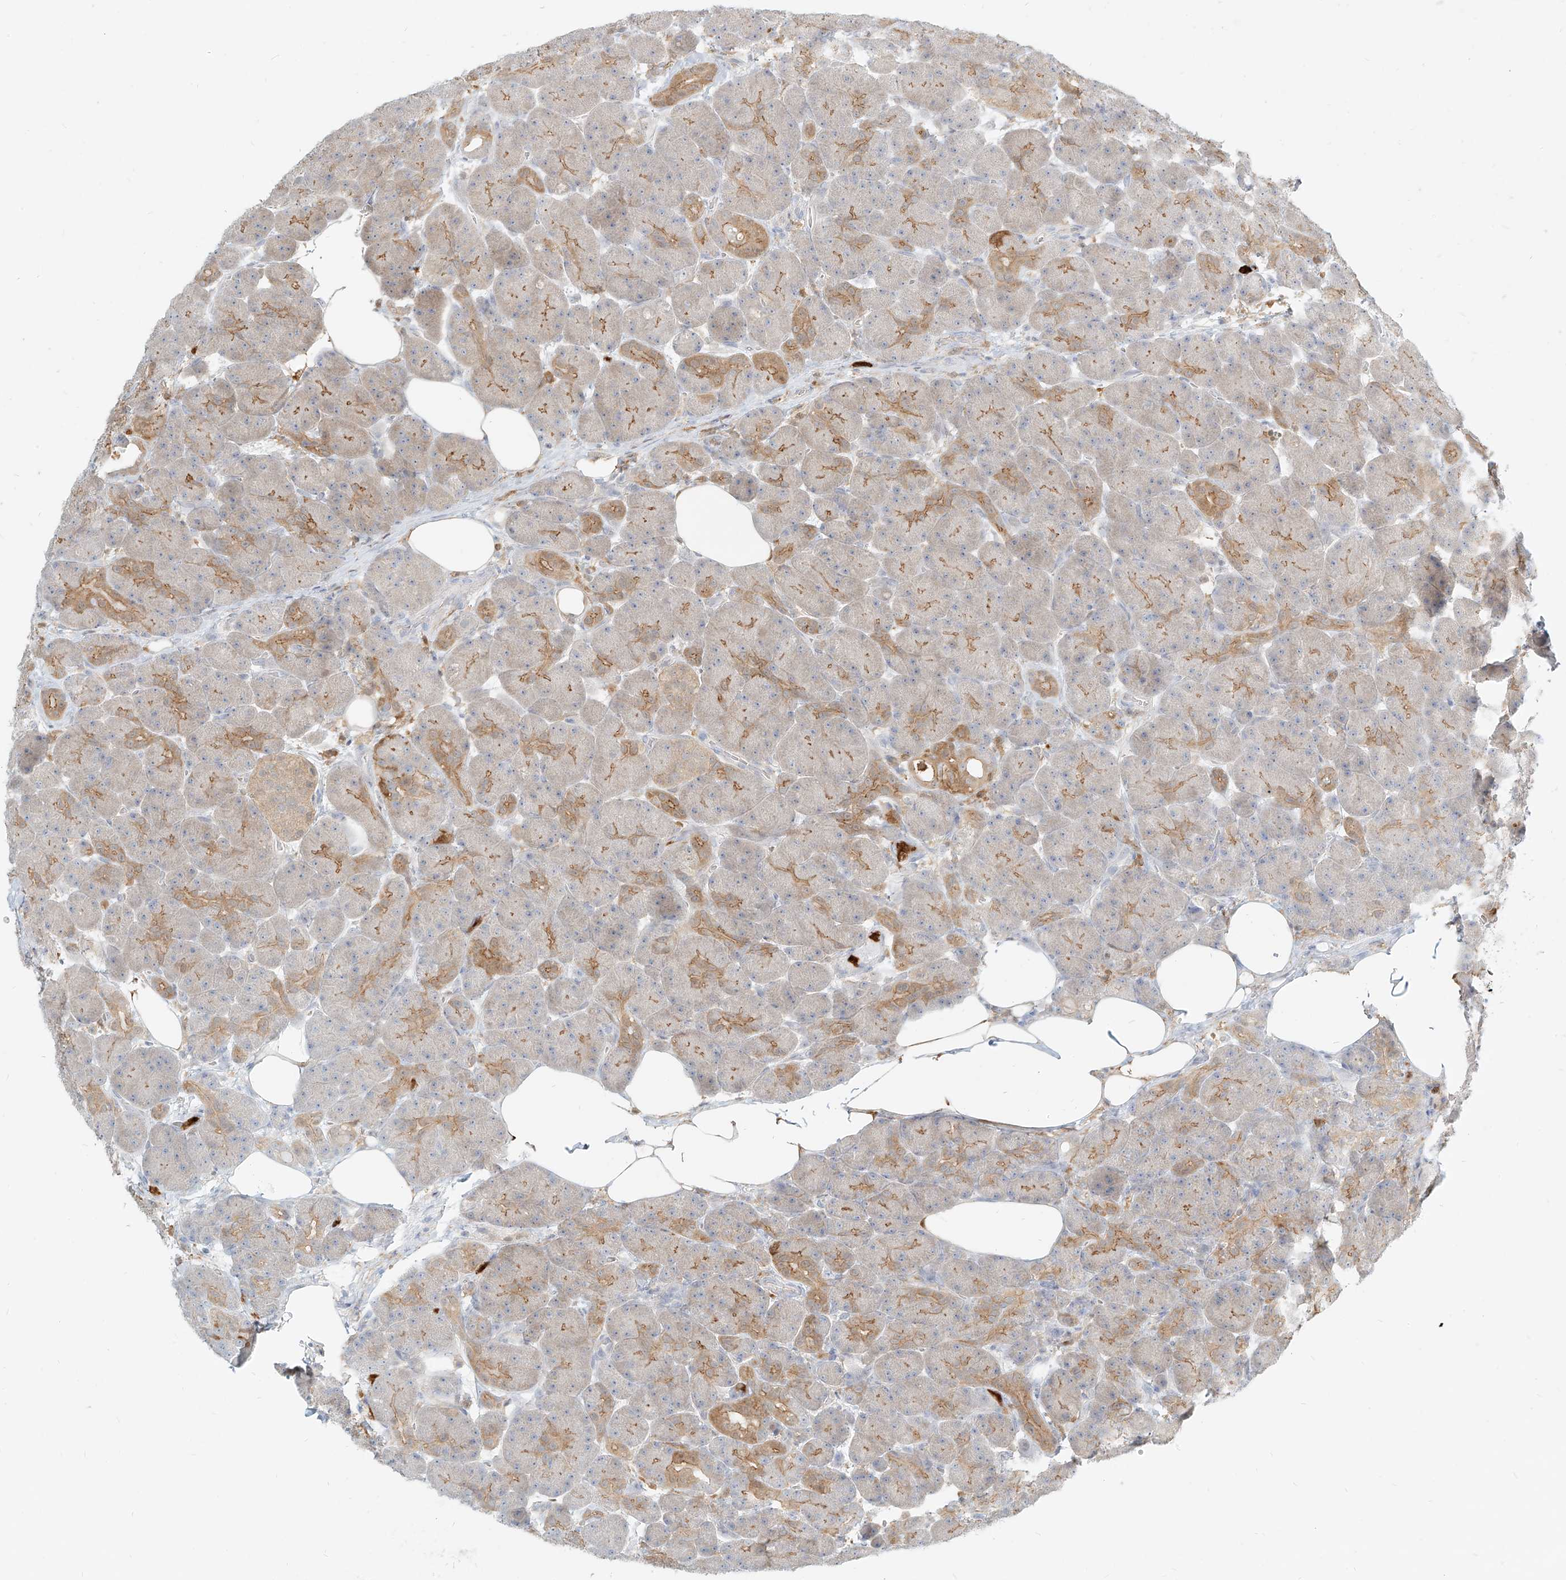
{"staining": {"intensity": "moderate", "quantity": "25%-75%", "location": "cytoplasmic/membranous"}, "tissue": "pancreas", "cell_type": "Exocrine glandular cells", "image_type": "normal", "snomed": [{"axis": "morphology", "description": "Normal tissue, NOS"}, {"axis": "topography", "description": "Pancreas"}], "caption": "This micrograph reveals normal pancreas stained with IHC to label a protein in brown. The cytoplasmic/membranous of exocrine glandular cells show moderate positivity for the protein. Nuclei are counter-stained blue.", "gene": "PGD", "patient": {"sex": "male", "age": 63}}